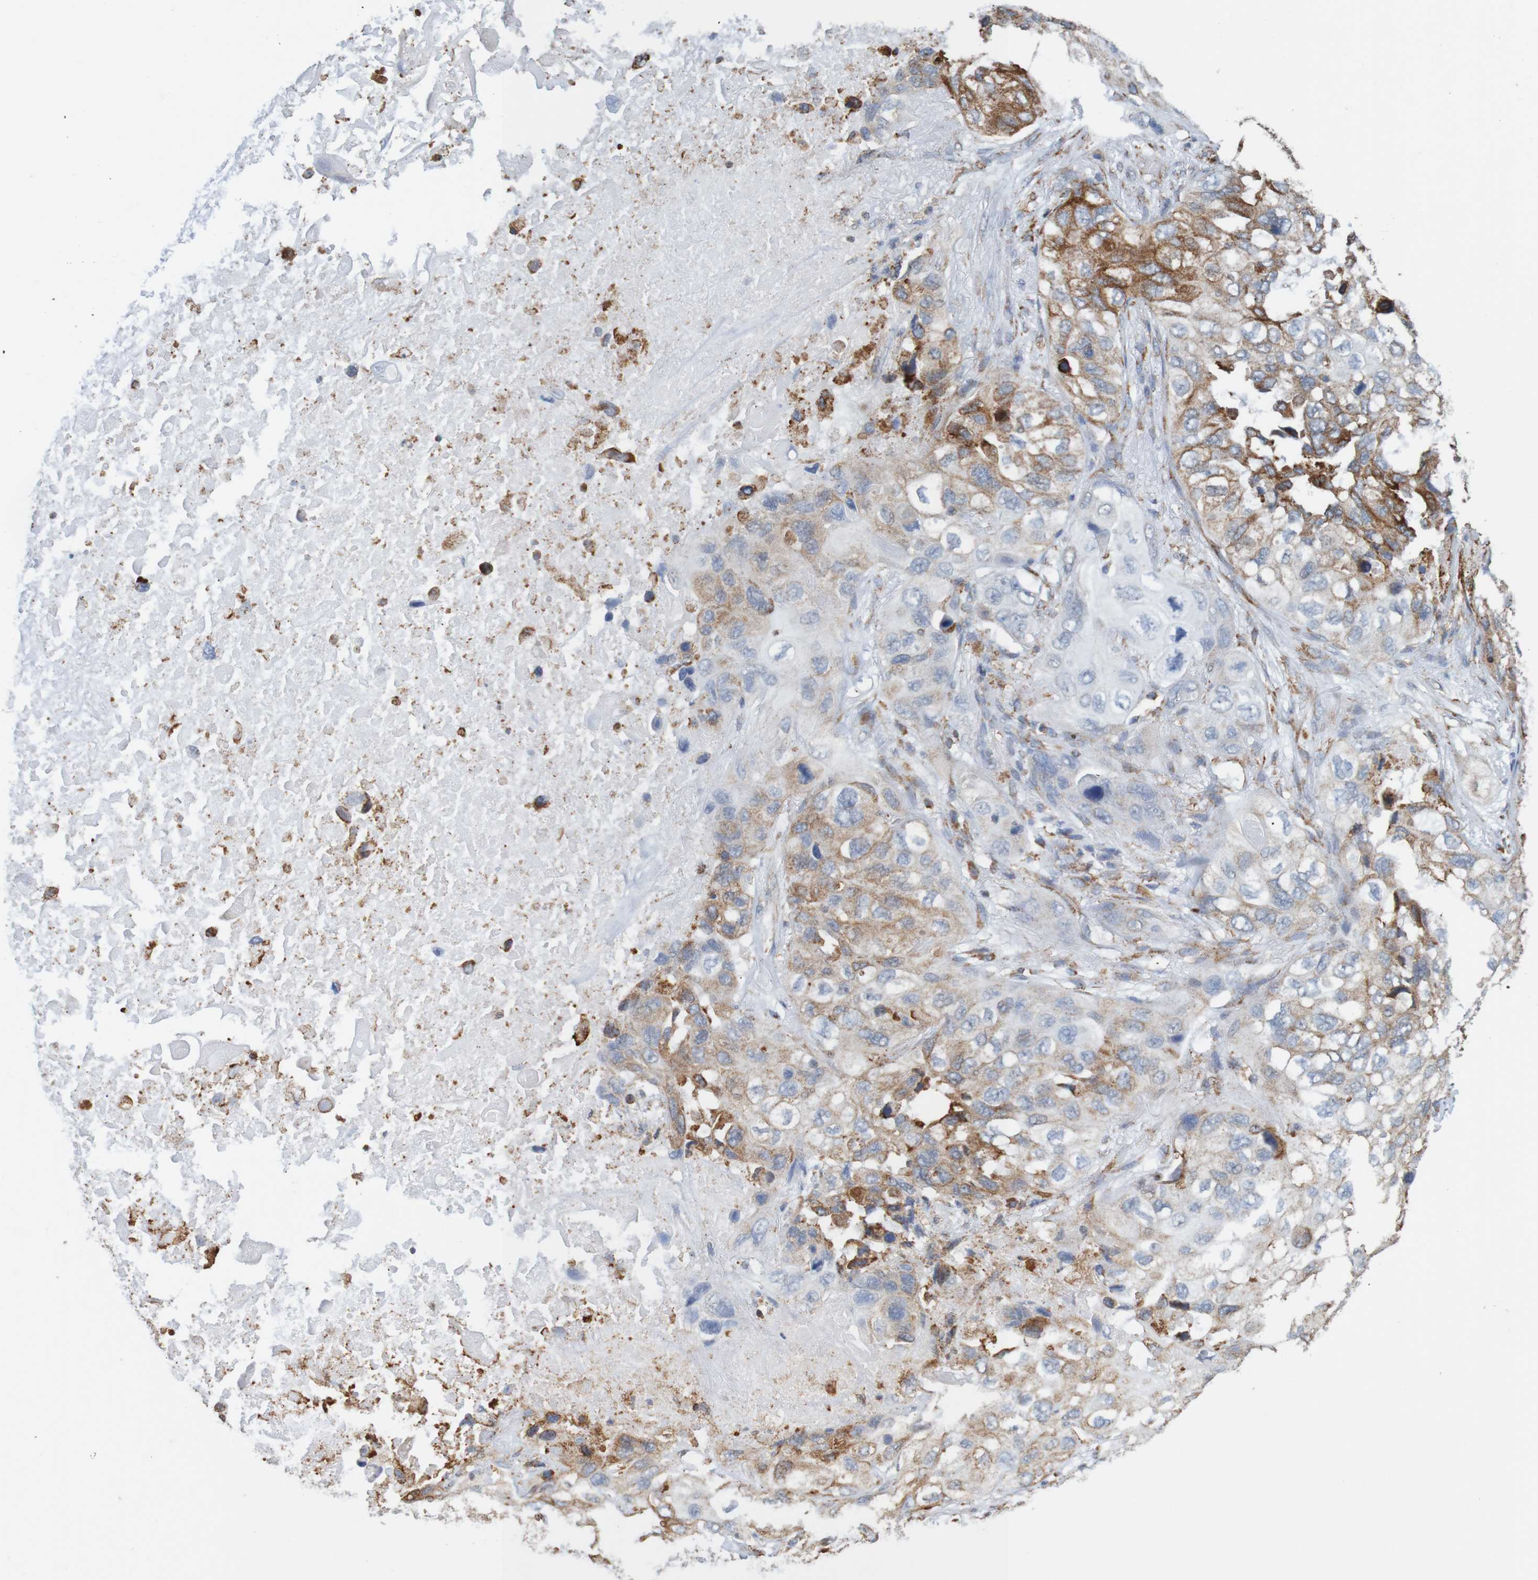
{"staining": {"intensity": "moderate", "quantity": "25%-75%", "location": "cytoplasmic/membranous"}, "tissue": "lung cancer", "cell_type": "Tumor cells", "image_type": "cancer", "snomed": [{"axis": "morphology", "description": "Squamous cell carcinoma, NOS"}, {"axis": "topography", "description": "Lung"}], "caption": "There is medium levels of moderate cytoplasmic/membranous positivity in tumor cells of lung squamous cell carcinoma, as demonstrated by immunohistochemical staining (brown color).", "gene": "PDIA3", "patient": {"sex": "female", "age": 73}}